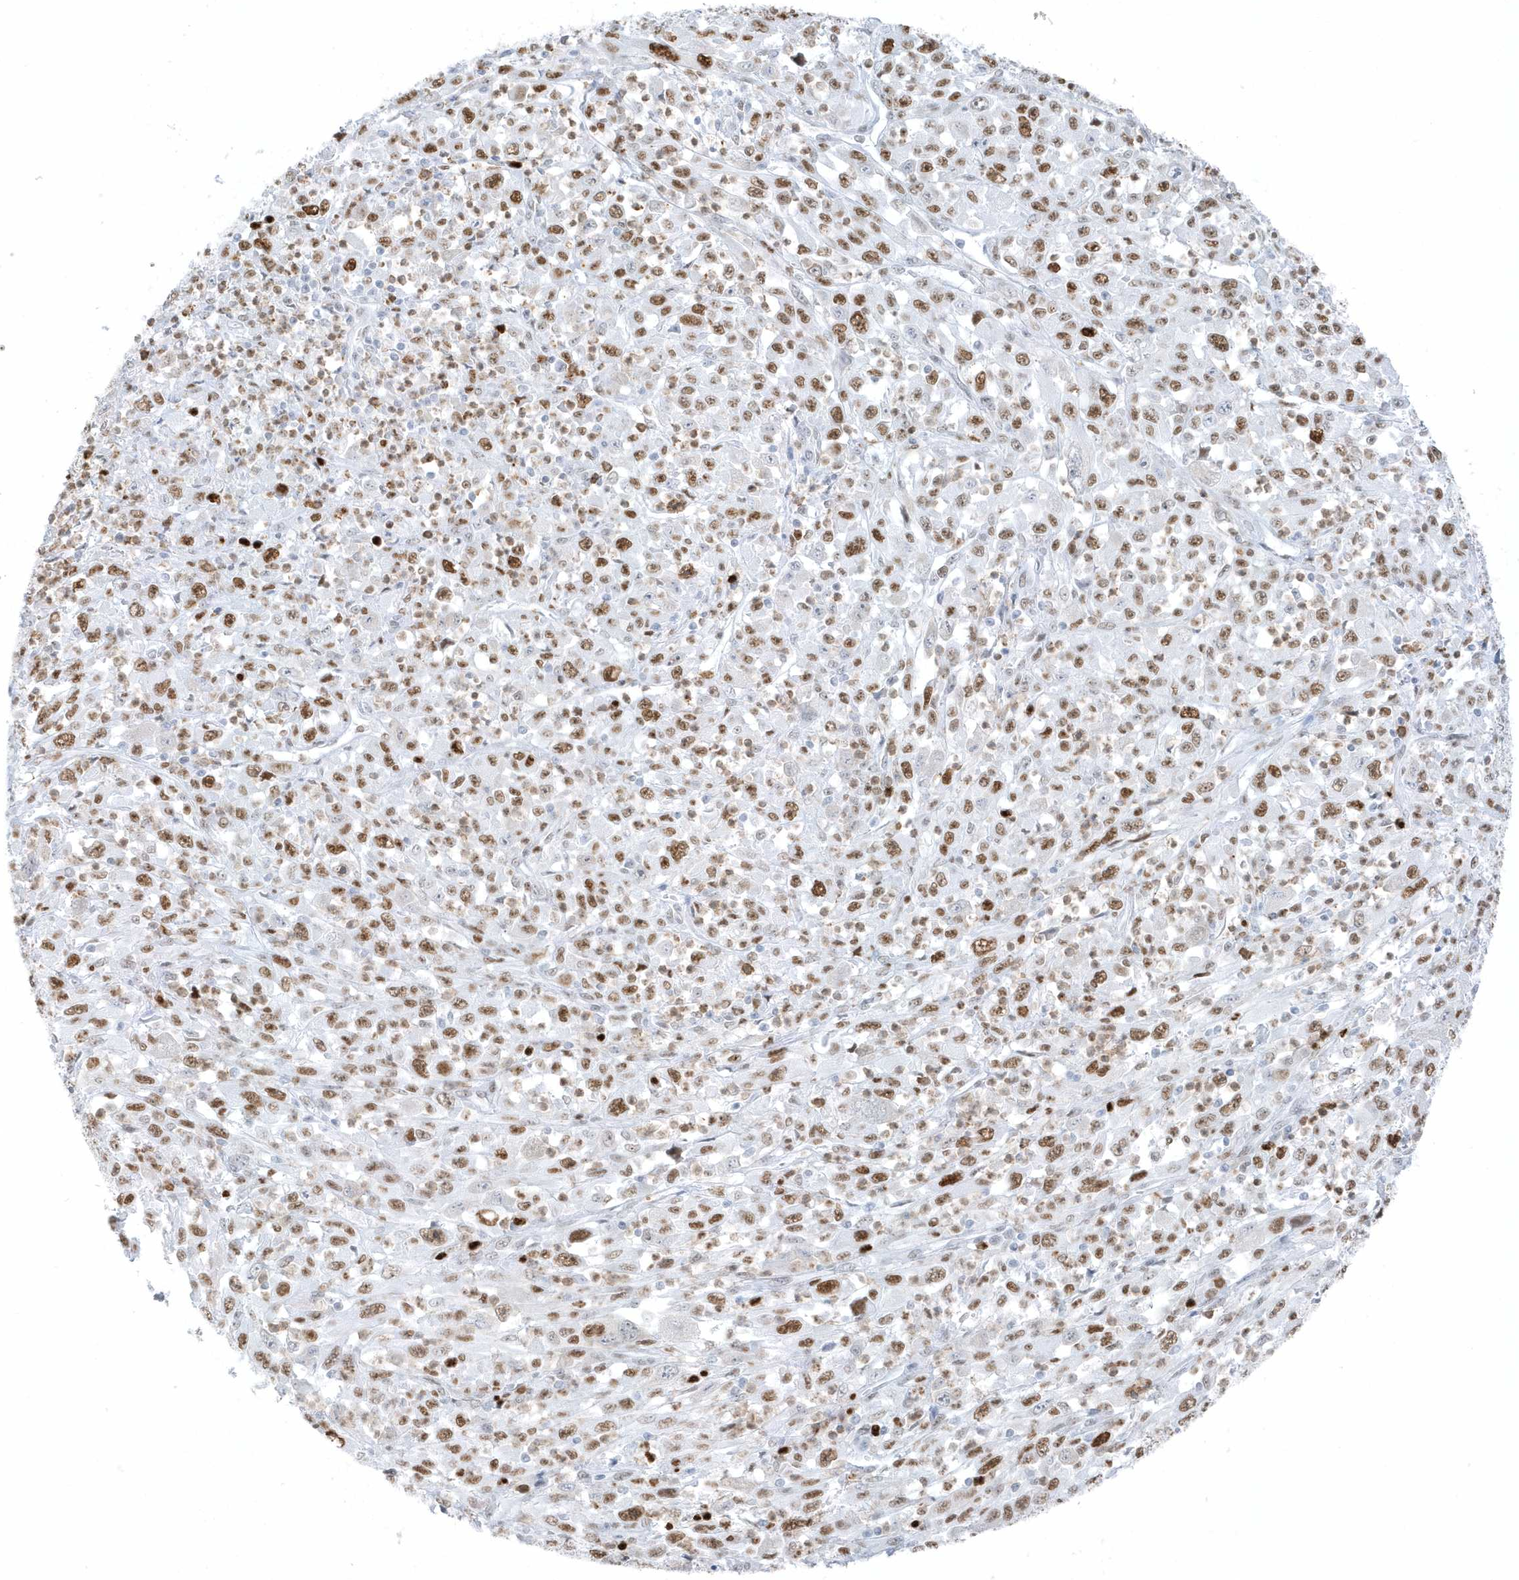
{"staining": {"intensity": "moderate", "quantity": ">75%", "location": "nuclear"}, "tissue": "melanoma", "cell_type": "Tumor cells", "image_type": "cancer", "snomed": [{"axis": "morphology", "description": "Malignant melanoma, Metastatic site"}, {"axis": "topography", "description": "Skin"}], "caption": "Immunohistochemical staining of human malignant melanoma (metastatic site) exhibits medium levels of moderate nuclear positivity in about >75% of tumor cells.", "gene": "SMIM34", "patient": {"sex": "female", "age": 56}}